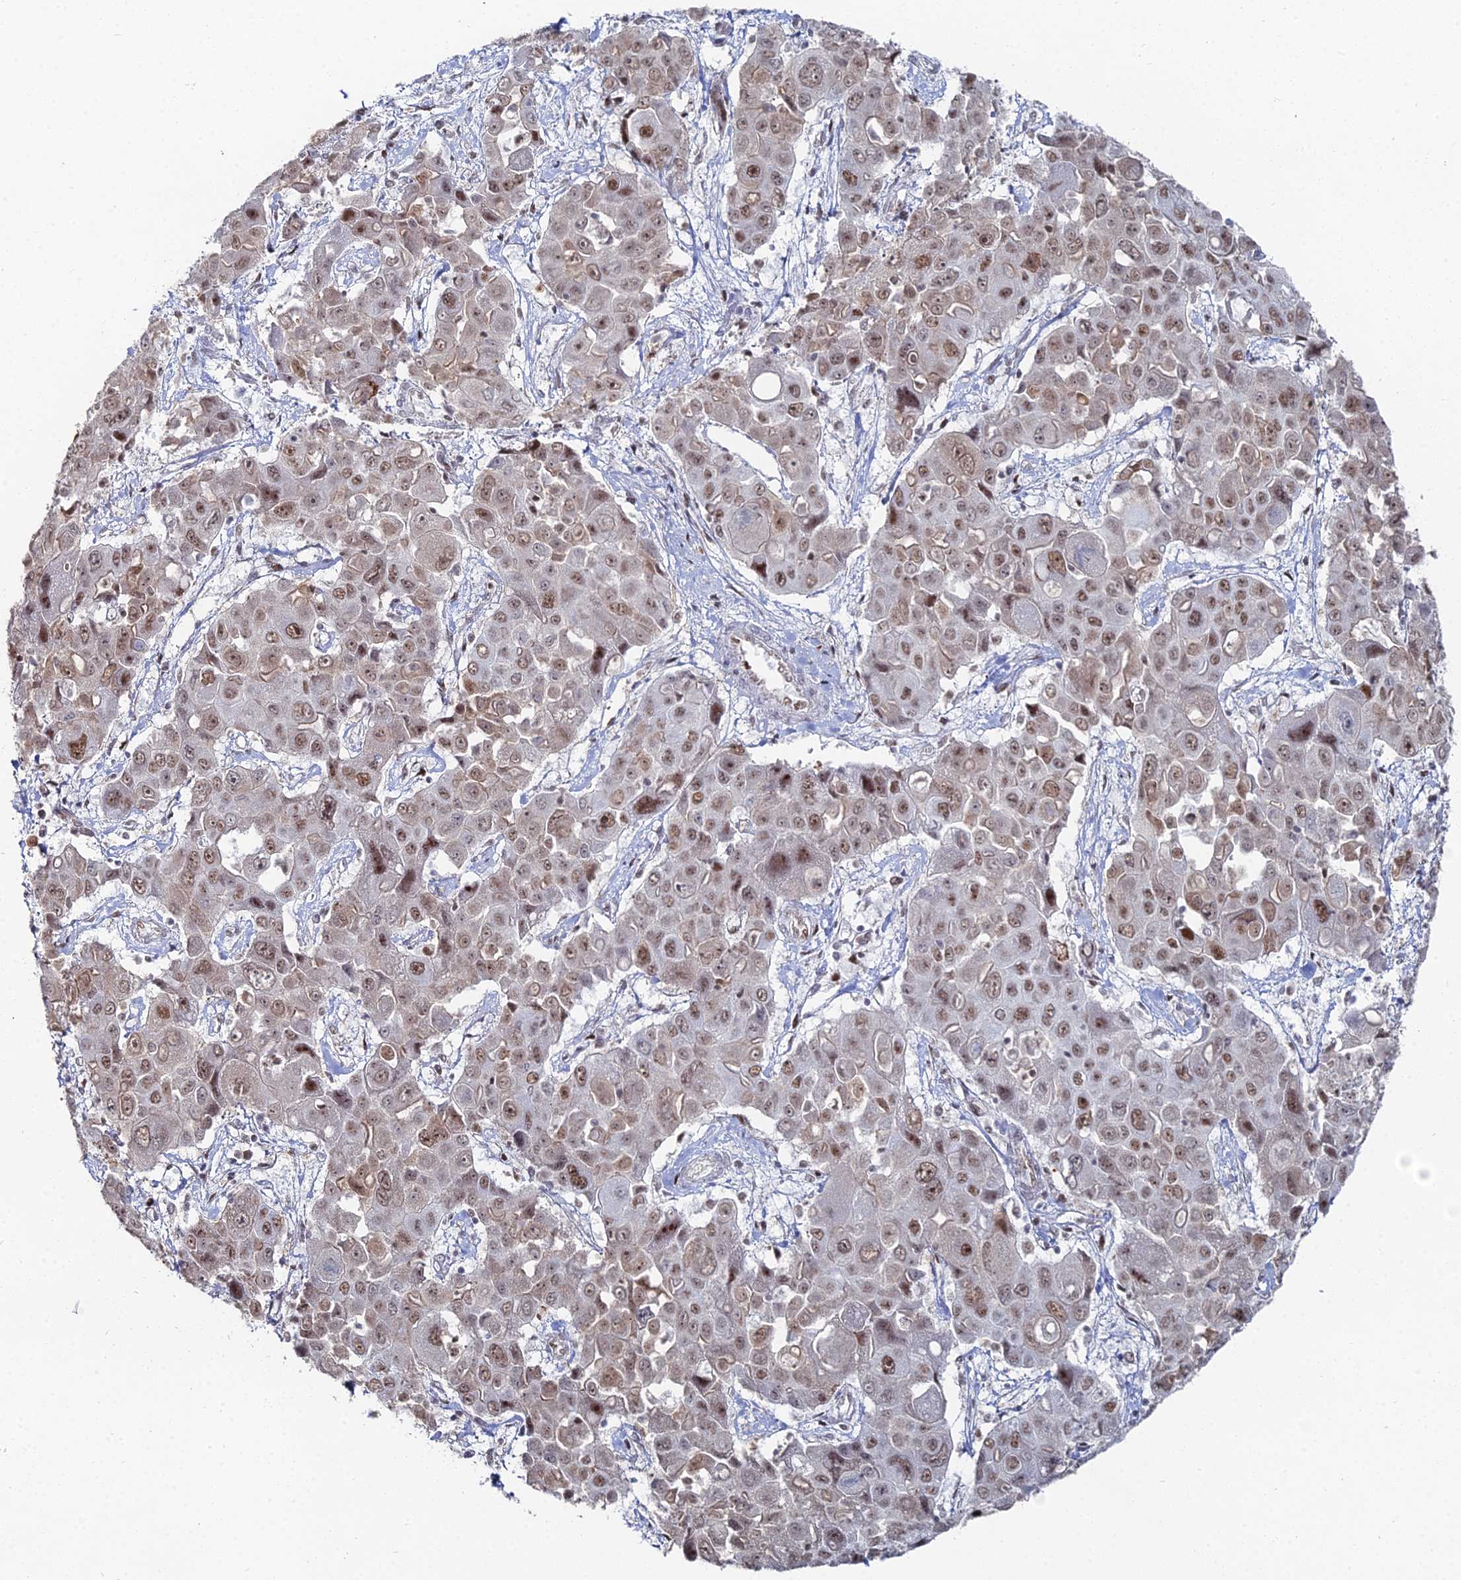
{"staining": {"intensity": "moderate", "quantity": ">75%", "location": "nuclear"}, "tissue": "liver cancer", "cell_type": "Tumor cells", "image_type": "cancer", "snomed": [{"axis": "morphology", "description": "Cholangiocarcinoma"}, {"axis": "topography", "description": "Liver"}], "caption": "Immunohistochemistry (IHC) image of neoplastic tissue: liver cholangiocarcinoma stained using IHC exhibits medium levels of moderate protein expression localized specifically in the nuclear of tumor cells, appearing as a nuclear brown color.", "gene": "GSC2", "patient": {"sex": "male", "age": 67}}